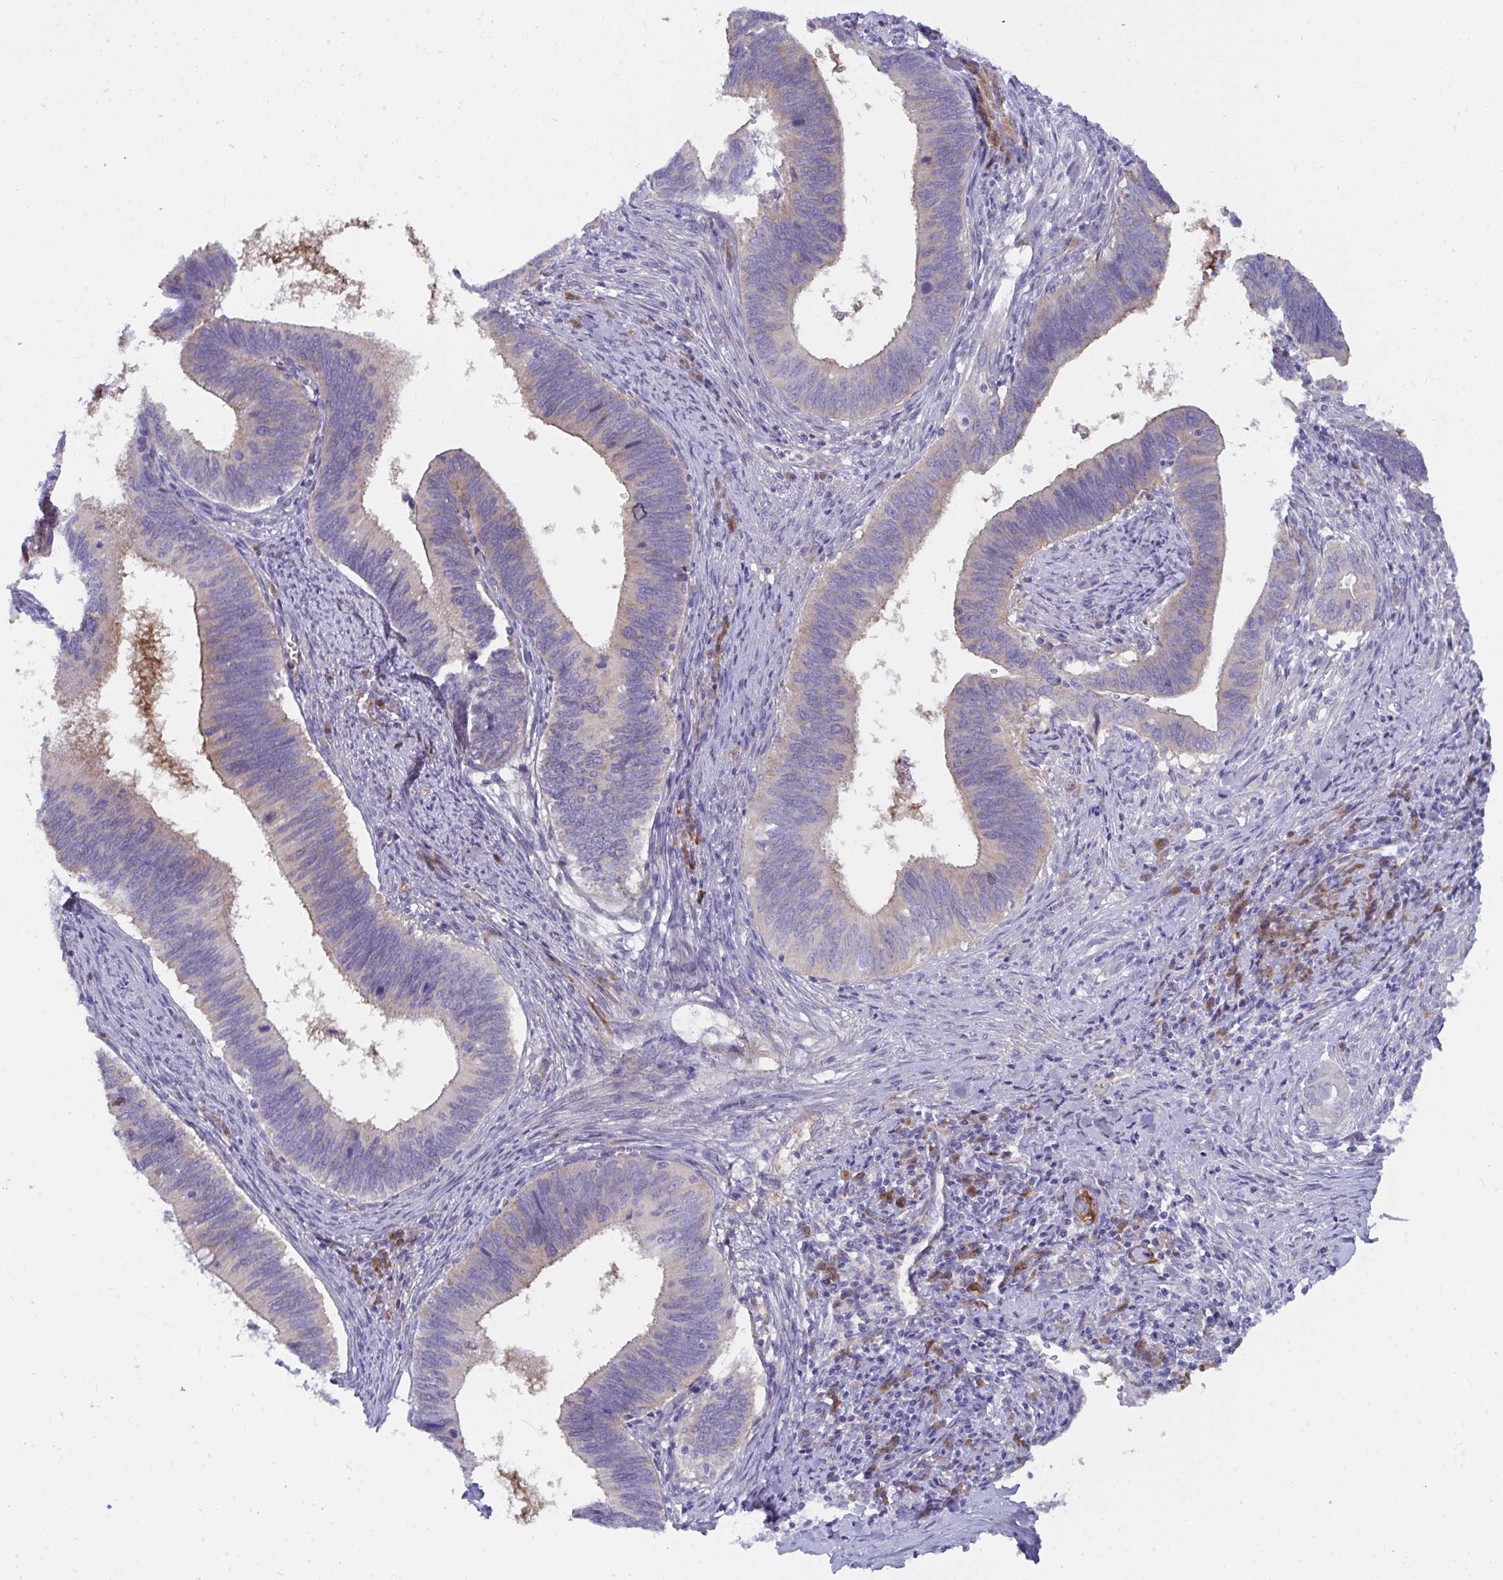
{"staining": {"intensity": "weak", "quantity": "25%-75%", "location": "cytoplasmic/membranous"}, "tissue": "cervical cancer", "cell_type": "Tumor cells", "image_type": "cancer", "snomed": [{"axis": "morphology", "description": "Adenocarcinoma, NOS"}, {"axis": "topography", "description": "Cervix"}], "caption": "Weak cytoplasmic/membranous protein positivity is present in approximately 25%-75% of tumor cells in cervical cancer (adenocarcinoma).", "gene": "GAB1", "patient": {"sex": "female", "age": 42}}